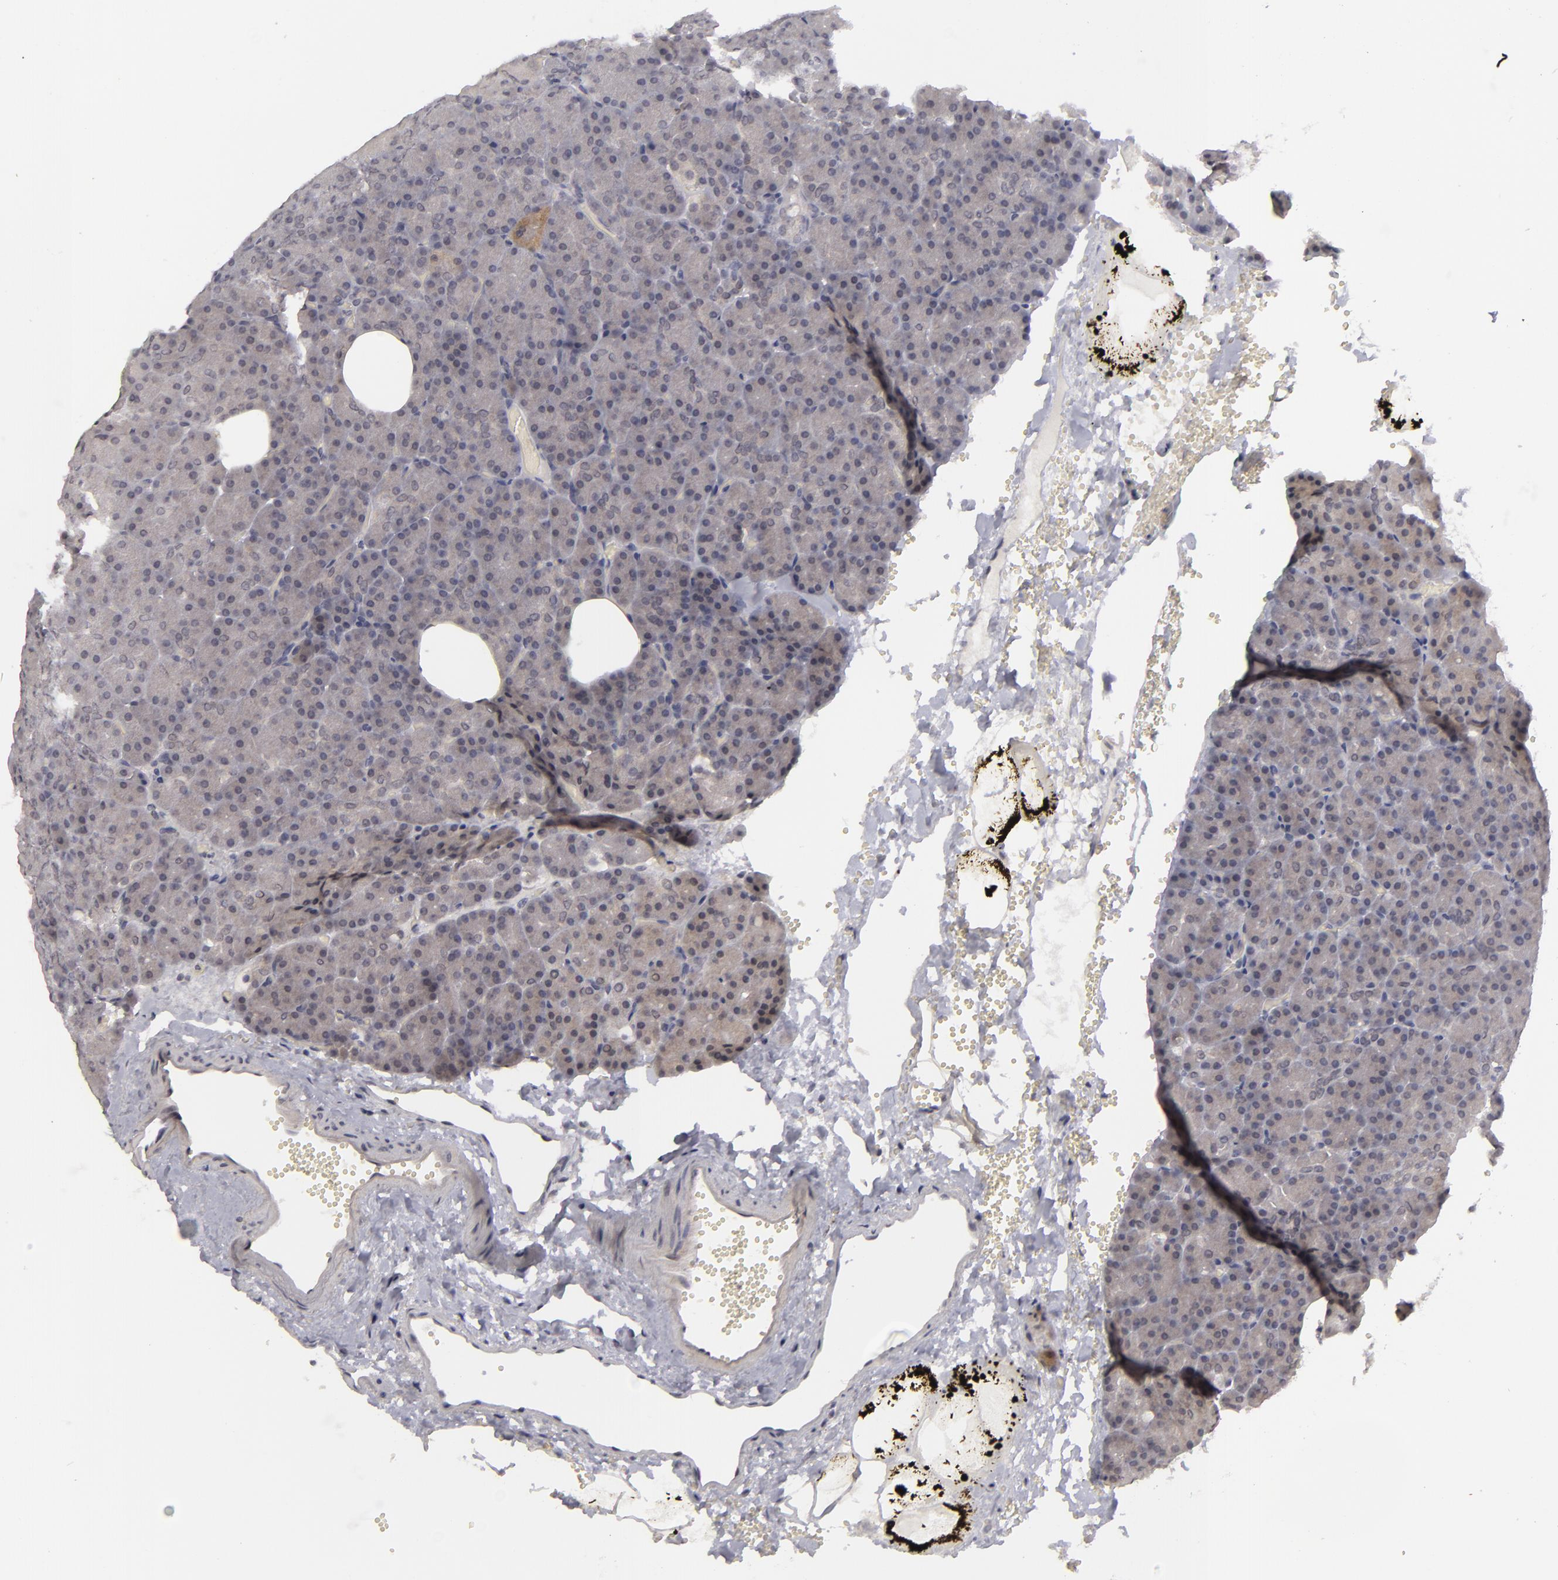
{"staining": {"intensity": "negative", "quantity": "none", "location": "none"}, "tissue": "pancreas", "cell_type": "Exocrine glandular cells", "image_type": "normal", "snomed": [{"axis": "morphology", "description": "Normal tissue, NOS"}, {"axis": "topography", "description": "Pancreas"}], "caption": "Immunohistochemistry (IHC) micrograph of normal pancreas: pancreas stained with DAB (3,3'-diaminobenzidine) exhibits no significant protein positivity in exocrine glandular cells.", "gene": "DLG3", "patient": {"sex": "female", "age": 35}}